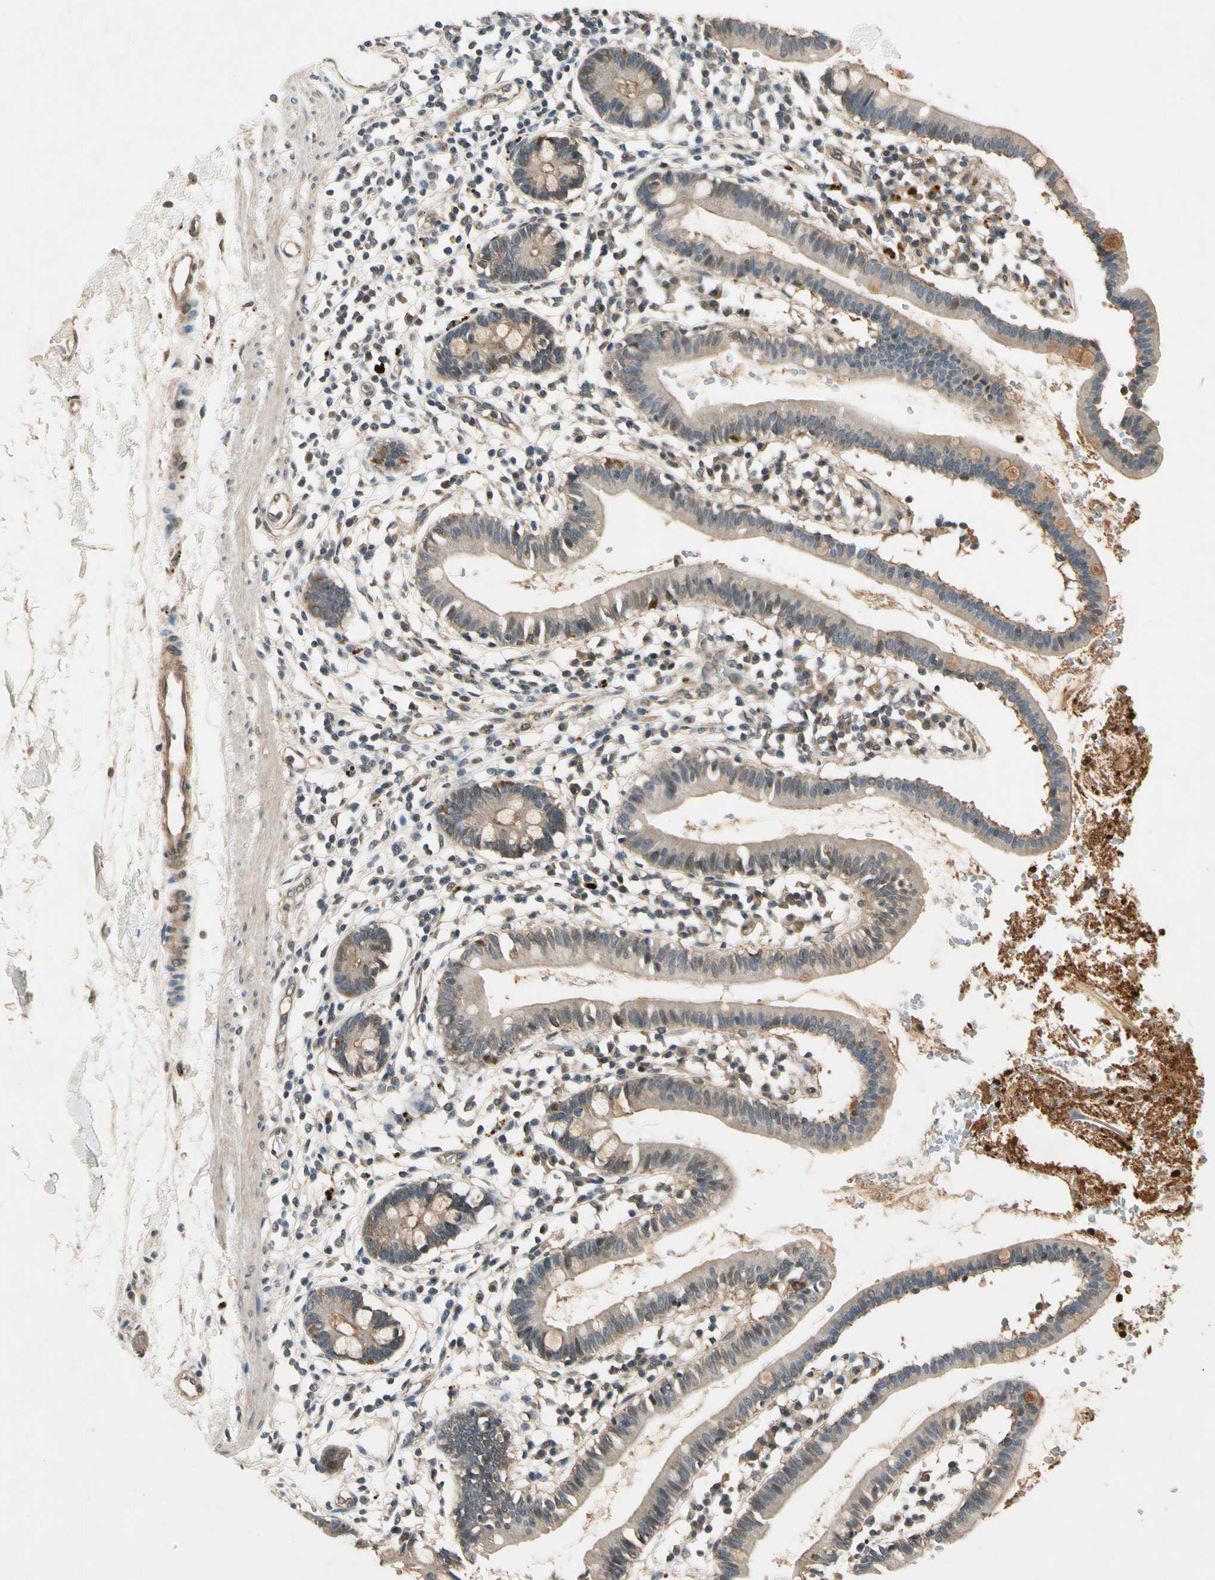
{"staining": {"intensity": "weak", "quantity": ">75%", "location": "cytoplasmic/membranous,nuclear"}, "tissue": "small intestine", "cell_type": "Glandular cells", "image_type": "normal", "snomed": [{"axis": "morphology", "description": "Normal tissue, NOS"}, {"axis": "topography", "description": "Small intestine"}], "caption": "IHC photomicrograph of normal small intestine: small intestine stained using immunohistochemistry (IHC) demonstrates low levels of weak protein expression localized specifically in the cytoplasmic/membranous,nuclear of glandular cells, appearing as a cytoplasmic/membranous,nuclear brown color.", "gene": "ROCK2", "patient": {"sex": "female", "age": 37}}